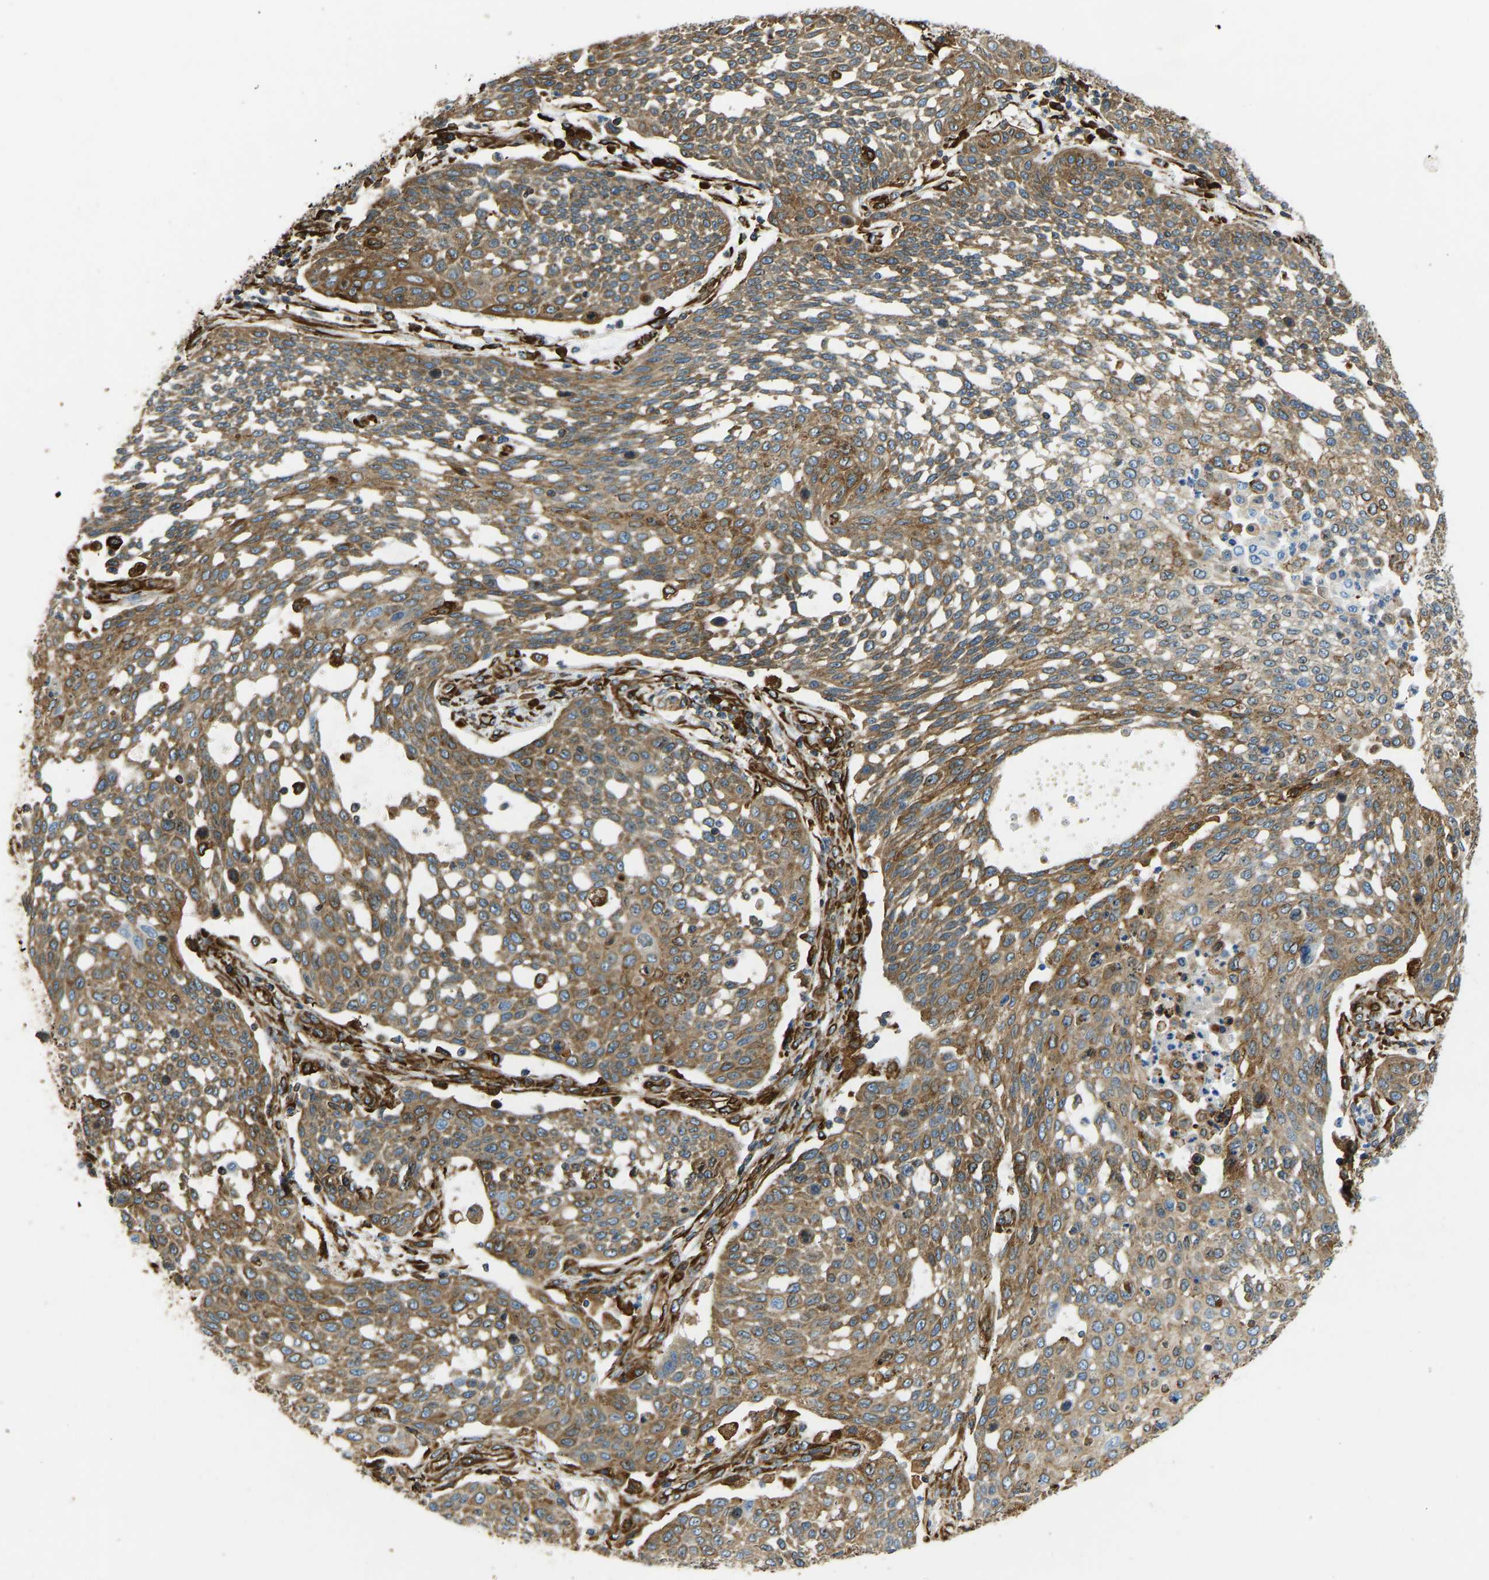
{"staining": {"intensity": "moderate", "quantity": ">75%", "location": "cytoplasmic/membranous"}, "tissue": "cervical cancer", "cell_type": "Tumor cells", "image_type": "cancer", "snomed": [{"axis": "morphology", "description": "Squamous cell carcinoma, NOS"}, {"axis": "topography", "description": "Cervix"}], "caption": "Protein expression analysis of human cervical squamous cell carcinoma reveals moderate cytoplasmic/membranous staining in approximately >75% of tumor cells. (DAB (3,3'-diaminobenzidine) = brown stain, brightfield microscopy at high magnification).", "gene": "BEX3", "patient": {"sex": "female", "age": 34}}